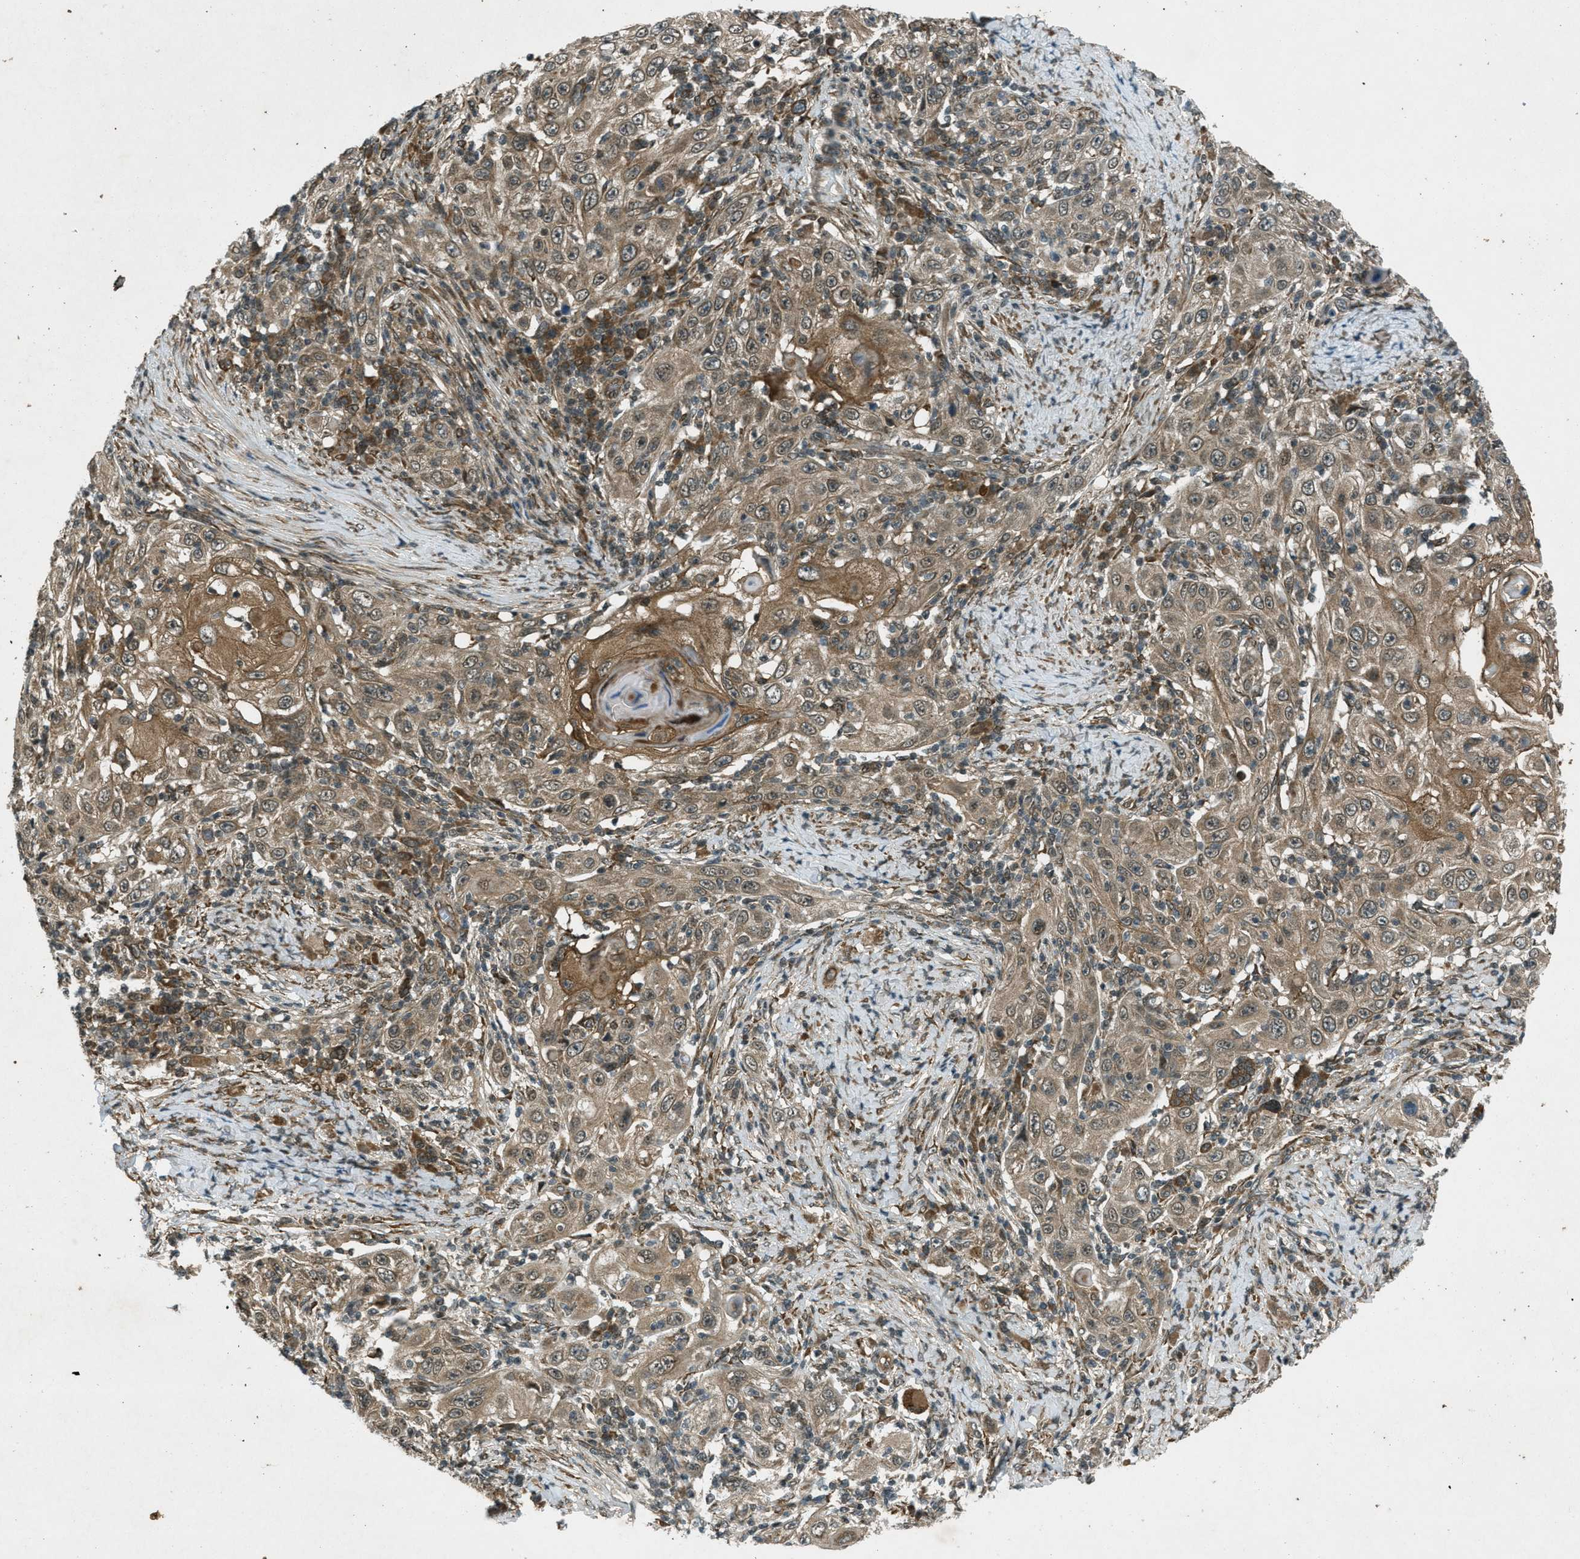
{"staining": {"intensity": "moderate", "quantity": ">75%", "location": "cytoplasmic/membranous,nuclear"}, "tissue": "skin cancer", "cell_type": "Tumor cells", "image_type": "cancer", "snomed": [{"axis": "morphology", "description": "Squamous cell carcinoma, NOS"}, {"axis": "topography", "description": "Skin"}], "caption": "Squamous cell carcinoma (skin) tissue displays moderate cytoplasmic/membranous and nuclear expression in about >75% of tumor cells", "gene": "EIF2AK3", "patient": {"sex": "female", "age": 88}}